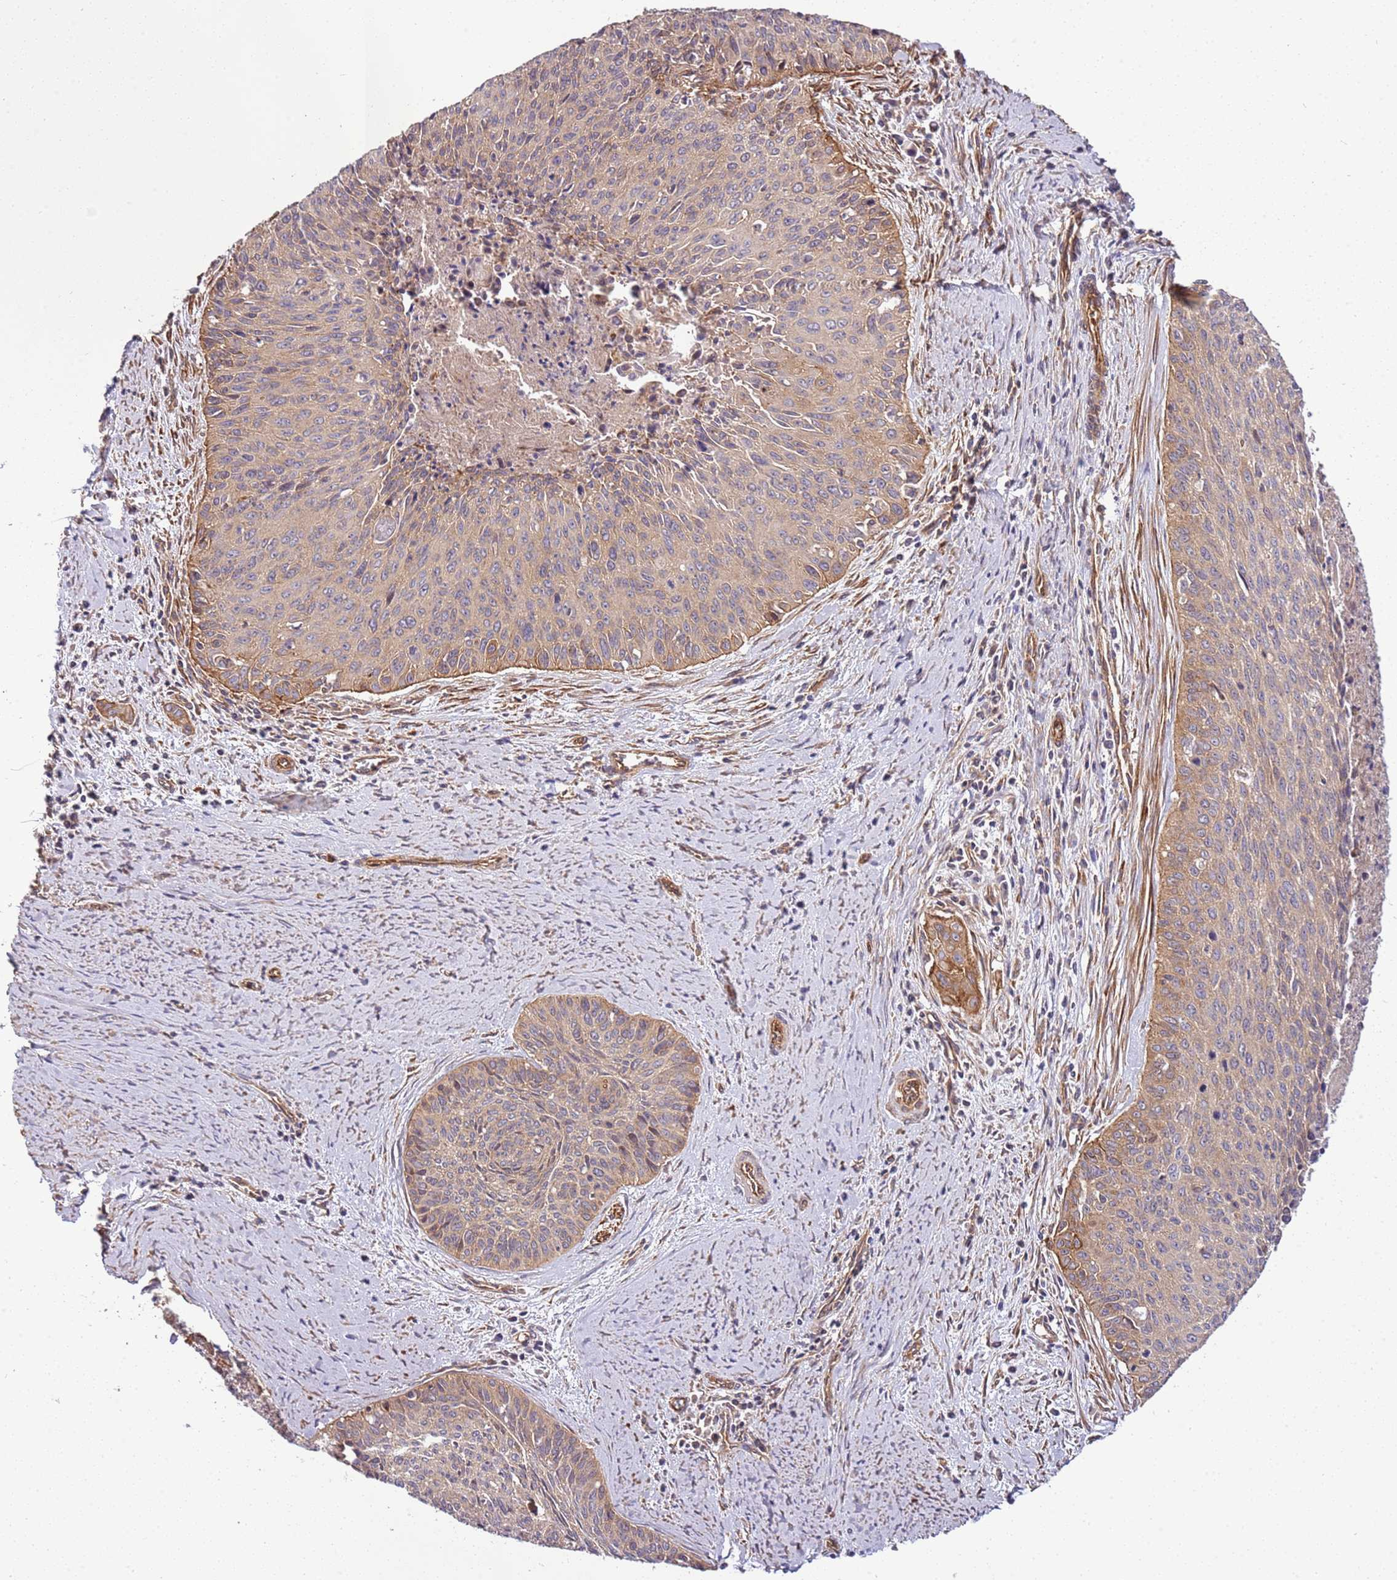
{"staining": {"intensity": "weak", "quantity": "<25%", "location": "cytoplasmic/membranous"}, "tissue": "cervical cancer", "cell_type": "Tumor cells", "image_type": "cancer", "snomed": [{"axis": "morphology", "description": "Squamous cell carcinoma, NOS"}, {"axis": "topography", "description": "Cervix"}], "caption": "Immunohistochemical staining of cervical cancer displays no significant staining in tumor cells. (DAB IHC with hematoxylin counter stain).", "gene": "GNL1", "patient": {"sex": "female", "age": 55}}